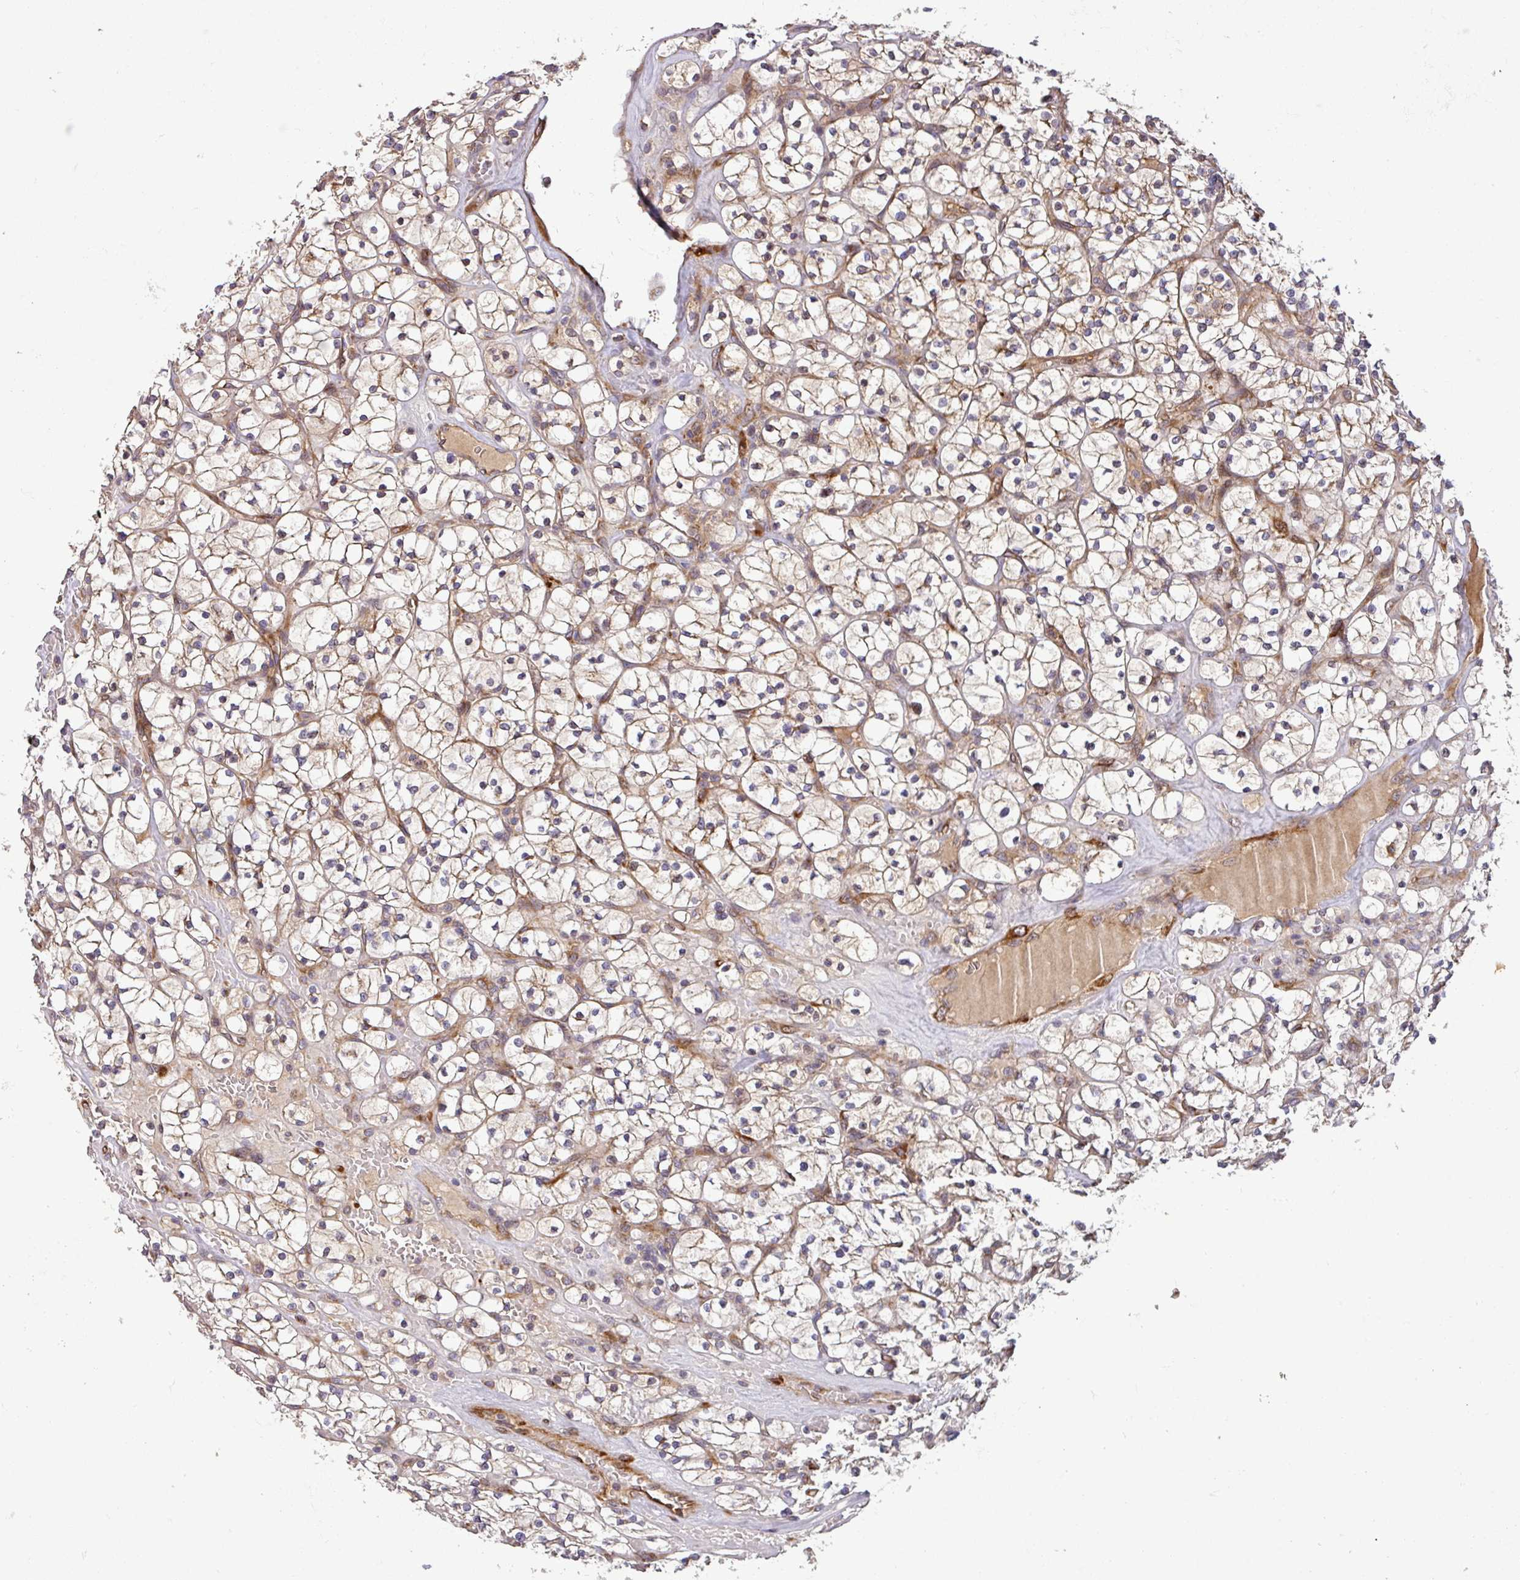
{"staining": {"intensity": "weak", "quantity": ">75%", "location": "cytoplasmic/membranous"}, "tissue": "renal cancer", "cell_type": "Tumor cells", "image_type": "cancer", "snomed": [{"axis": "morphology", "description": "Adenocarcinoma, NOS"}, {"axis": "topography", "description": "Kidney"}], "caption": "Renal cancer (adenocarcinoma) stained for a protein reveals weak cytoplasmic/membranous positivity in tumor cells. The protein of interest is stained brown, and the nuclei are stained in blue (DAB (3,3'-diaminobenzidine) IHC with brightfield microscopy, high magnification).", "gene": "ART1", "patient": {"sex": "female", "age": 64}}